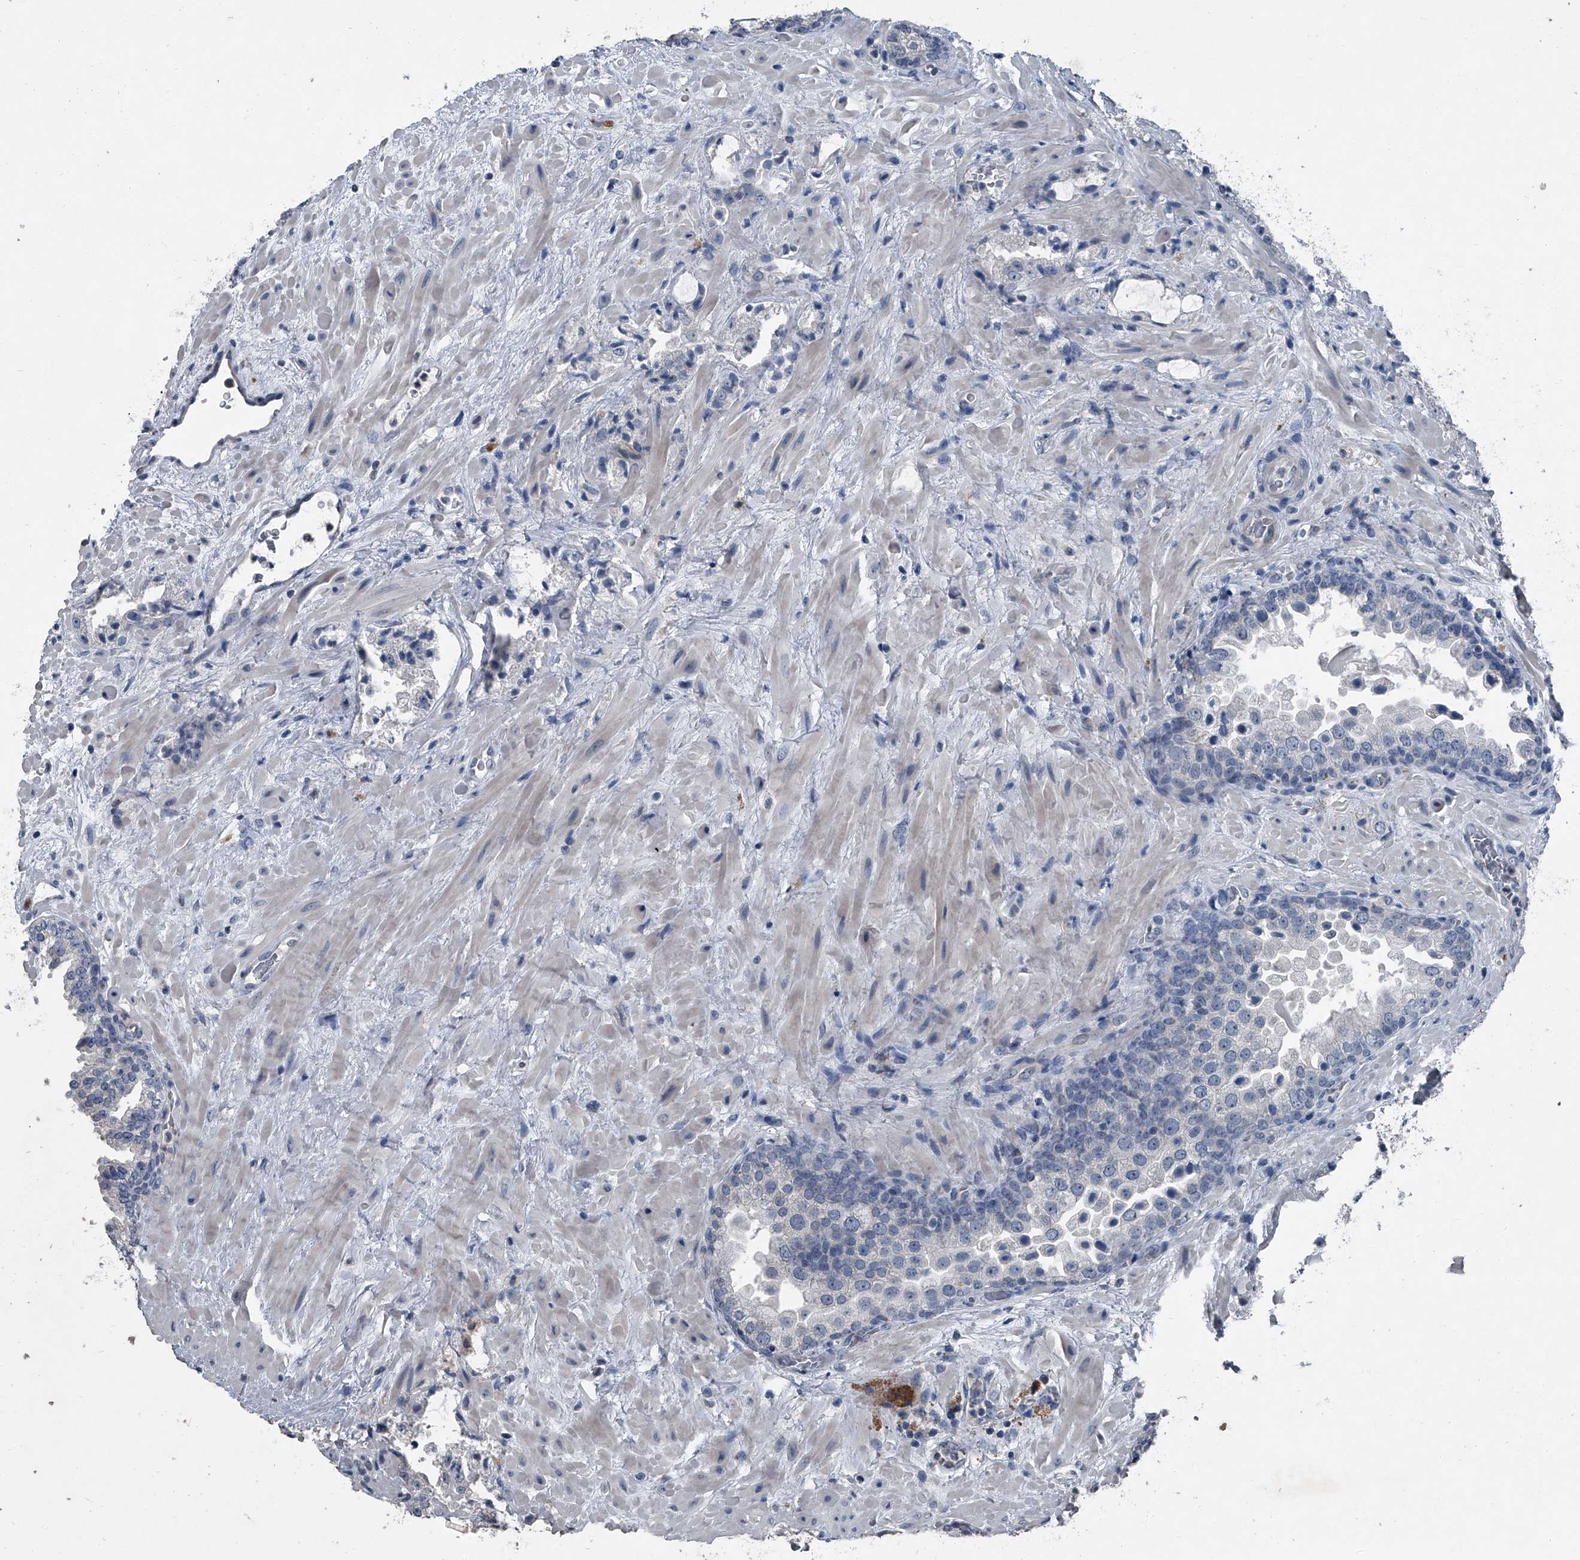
{"staining": {"intensity": "negative", "quantity": "none", "location": "none"}, "tissue": "prostate cancer", "cell_type": "Tumor cells", "image_type": "cancer", "snomed": [{"axis": "morphology", "description": "Adenocarcinoma, High grade"}, {"axis": "topography", "description": "Prostate"}], "caption": "The histopathology image displays no significant expression in tumor cells of prostate high-grade adenocarcinoma.", "gene": "HEPHL1", "patient": {"sex": "male", "age": 64}}